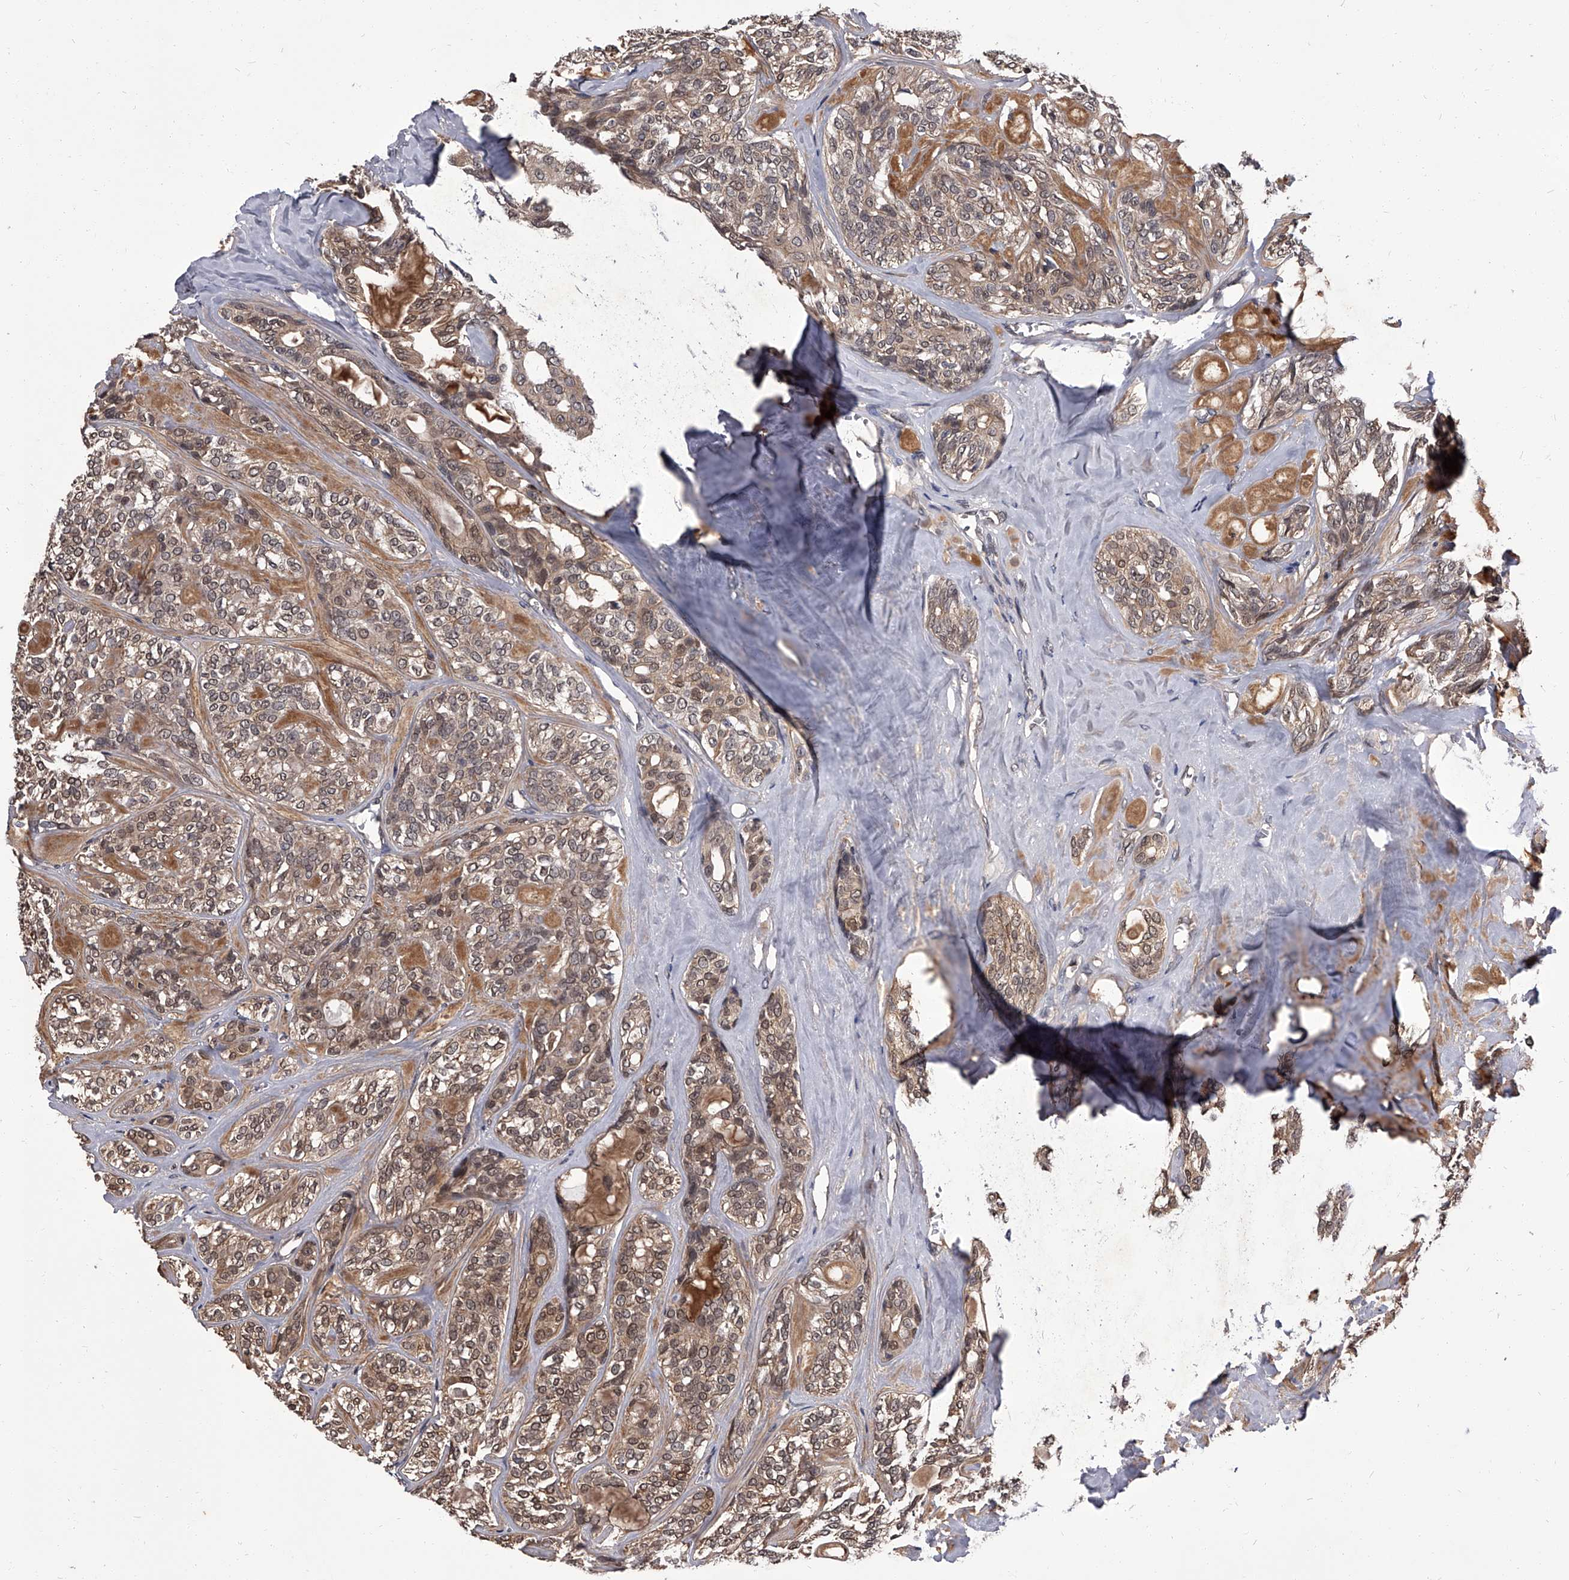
{"staining": {"intensity": "weak", "quantity": ">75%", "location": "cytoplasmic/membranous,nuclear"}, "tissue": "head and neck cancer", "cell_type": "Tumor cells", "image_type": "cancer", "snomed": [{"axis": "morphology", "description": "Adenocarcinoma, NOS"}, {"axis": "topography", "description": "Head-Neck"}], "caption": "This is an image of IHC staining of head and neck cancer (adenocarcinoma), which shows weak positivity in the cytoplasmic/membranous and nuclear of tumor cells.", "gene": "SLC18B1", "patient": {"sex": "male", "age": 66}}